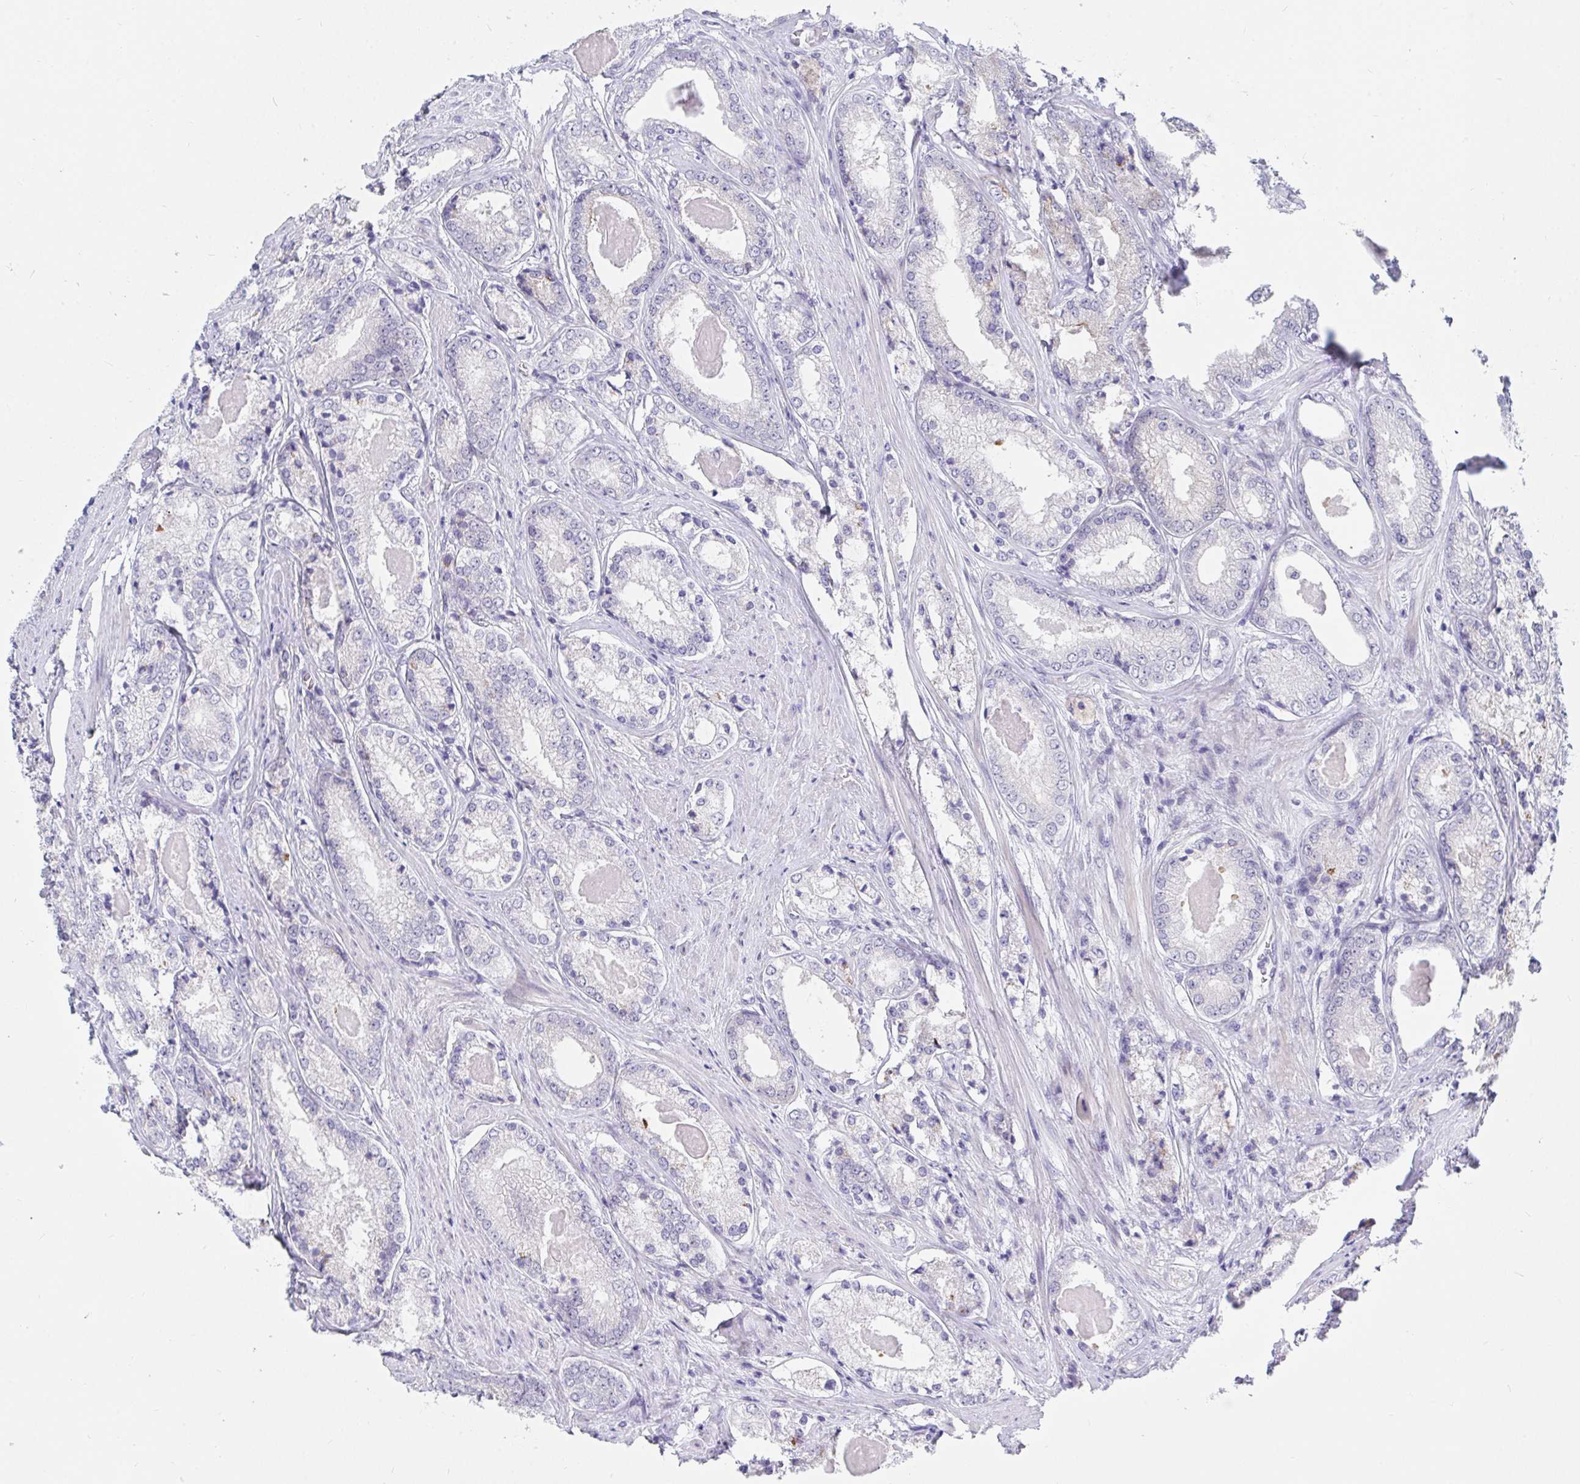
{"staining": {"intensity": "negative", "quantity": "none", "location": "none"}, "tissue": "prostate cancer", "cell_type": "Tumor cells", "image_type": "cancer", "snomed": [{"axis": "morphology", "description": "Adenocarcinoma, NOS"}, {"axis": "morphology", "description": "Adenocarcinoma, Low grade"}, {"axis": "topography", "description": "Prostate"}], "caption": "A micrograph of adenocarcinoma (low-grade) (prostate) stained for a protein shows no brown staining in tumor cells.", "gene": "DAOA", "patient": {"sex": "male", "age": 68}}